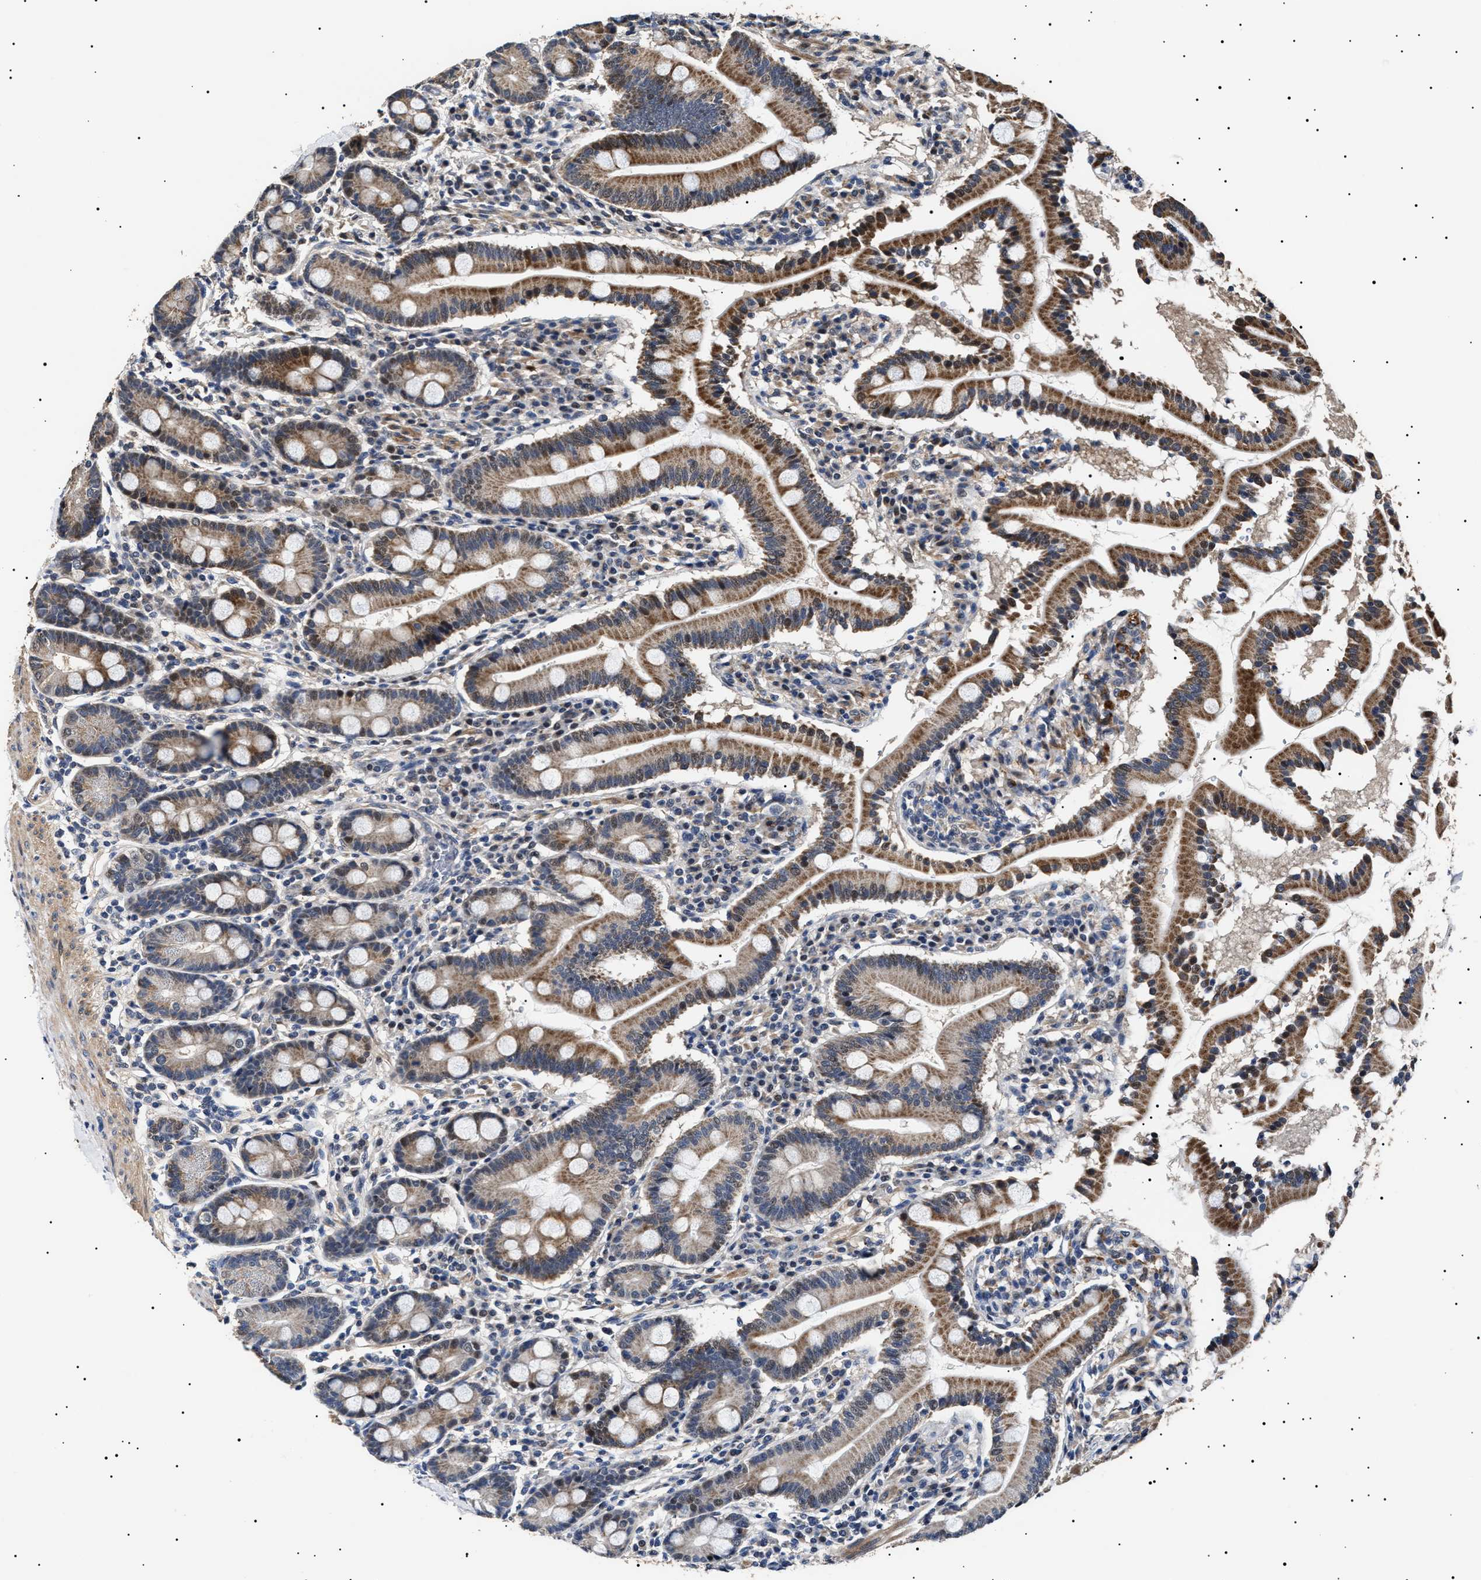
{"staining": {"intensity": "strong", "quantity": ">75%", "location": "cytoplasmic/membranous"}, "tissue": "duodenum", "cell_type": "Glandular cells", "image_type": "normal", "snomed": [{"axis": "morphology", "description": "Normal tissue, NOS"}, {"axis": "topography", "description": "Duodenum"}], "caption": "Brown immunohistochemical staining in normal human duodenum displays strong cytoplasmic/membranous positivity in approximately >75% of glandular cells.", "gene": "RAB34", "patient": {"sex": "male", "age": 50}}